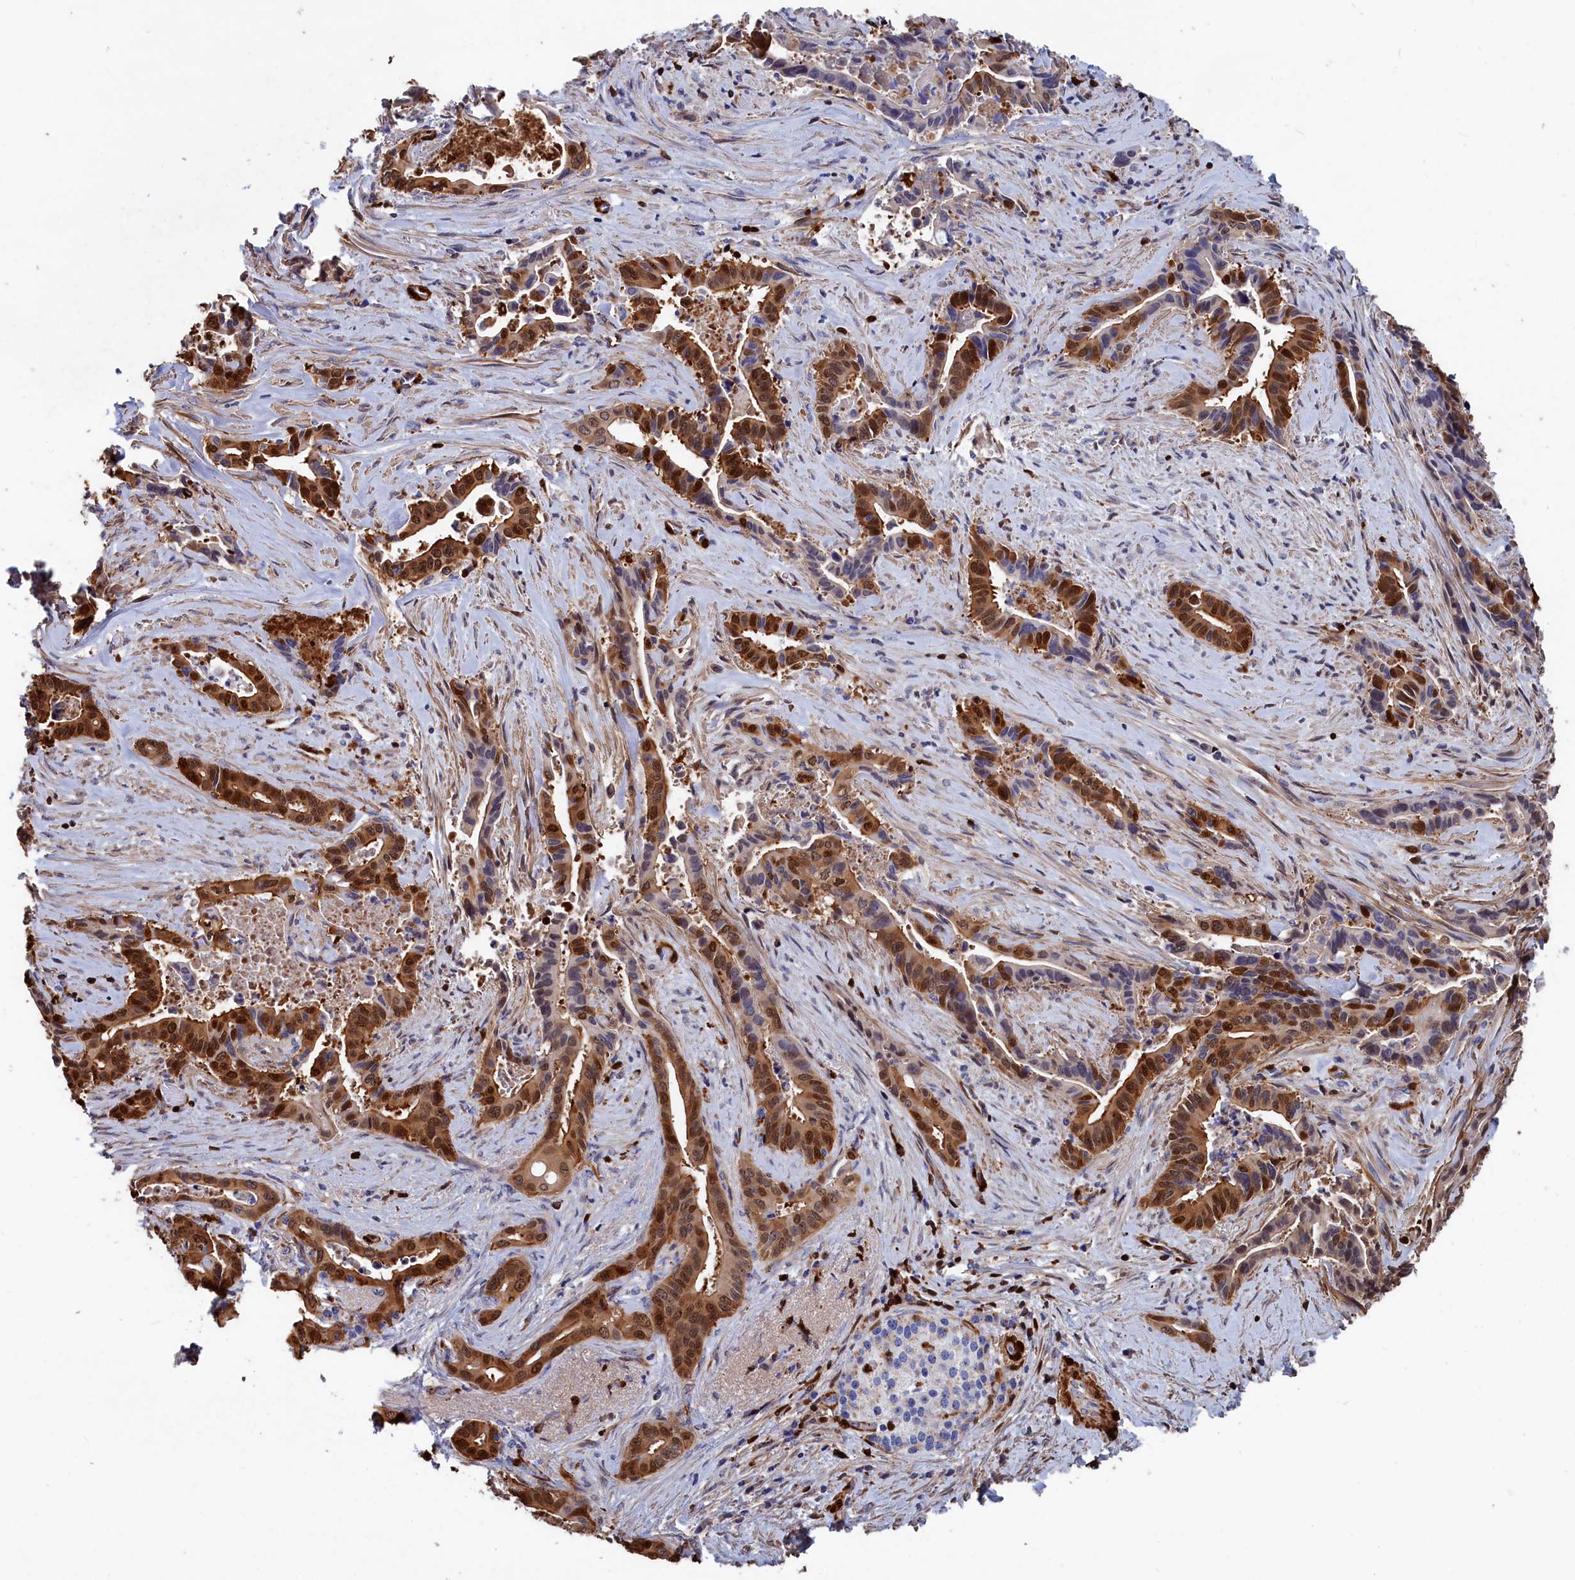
{"staining": {"intensity": "strong", "quantity": ">75%", "location": "cytoplasmic/membranous,nuclear"}, "tissue": "pancreatic cancer", "cell_type": "Tumor cells", "image_type": "cancer", "snomed": [{"axis": "morphology", "description": "Adenocarcinoma, NOS"}, {"axis": "topography", "description": "Pancreas"}], "caption": "Adenocarcinoma (pancreatic) stained with DAB (3,3'-diaminobenzidine) immunohistochemistry displays high levels of strong cytoplasmic/membranous and nuclear expression in about >75% of tumor cells.", "gene": "CRIP1", "patient": {"sex": "female", "age": 77}}